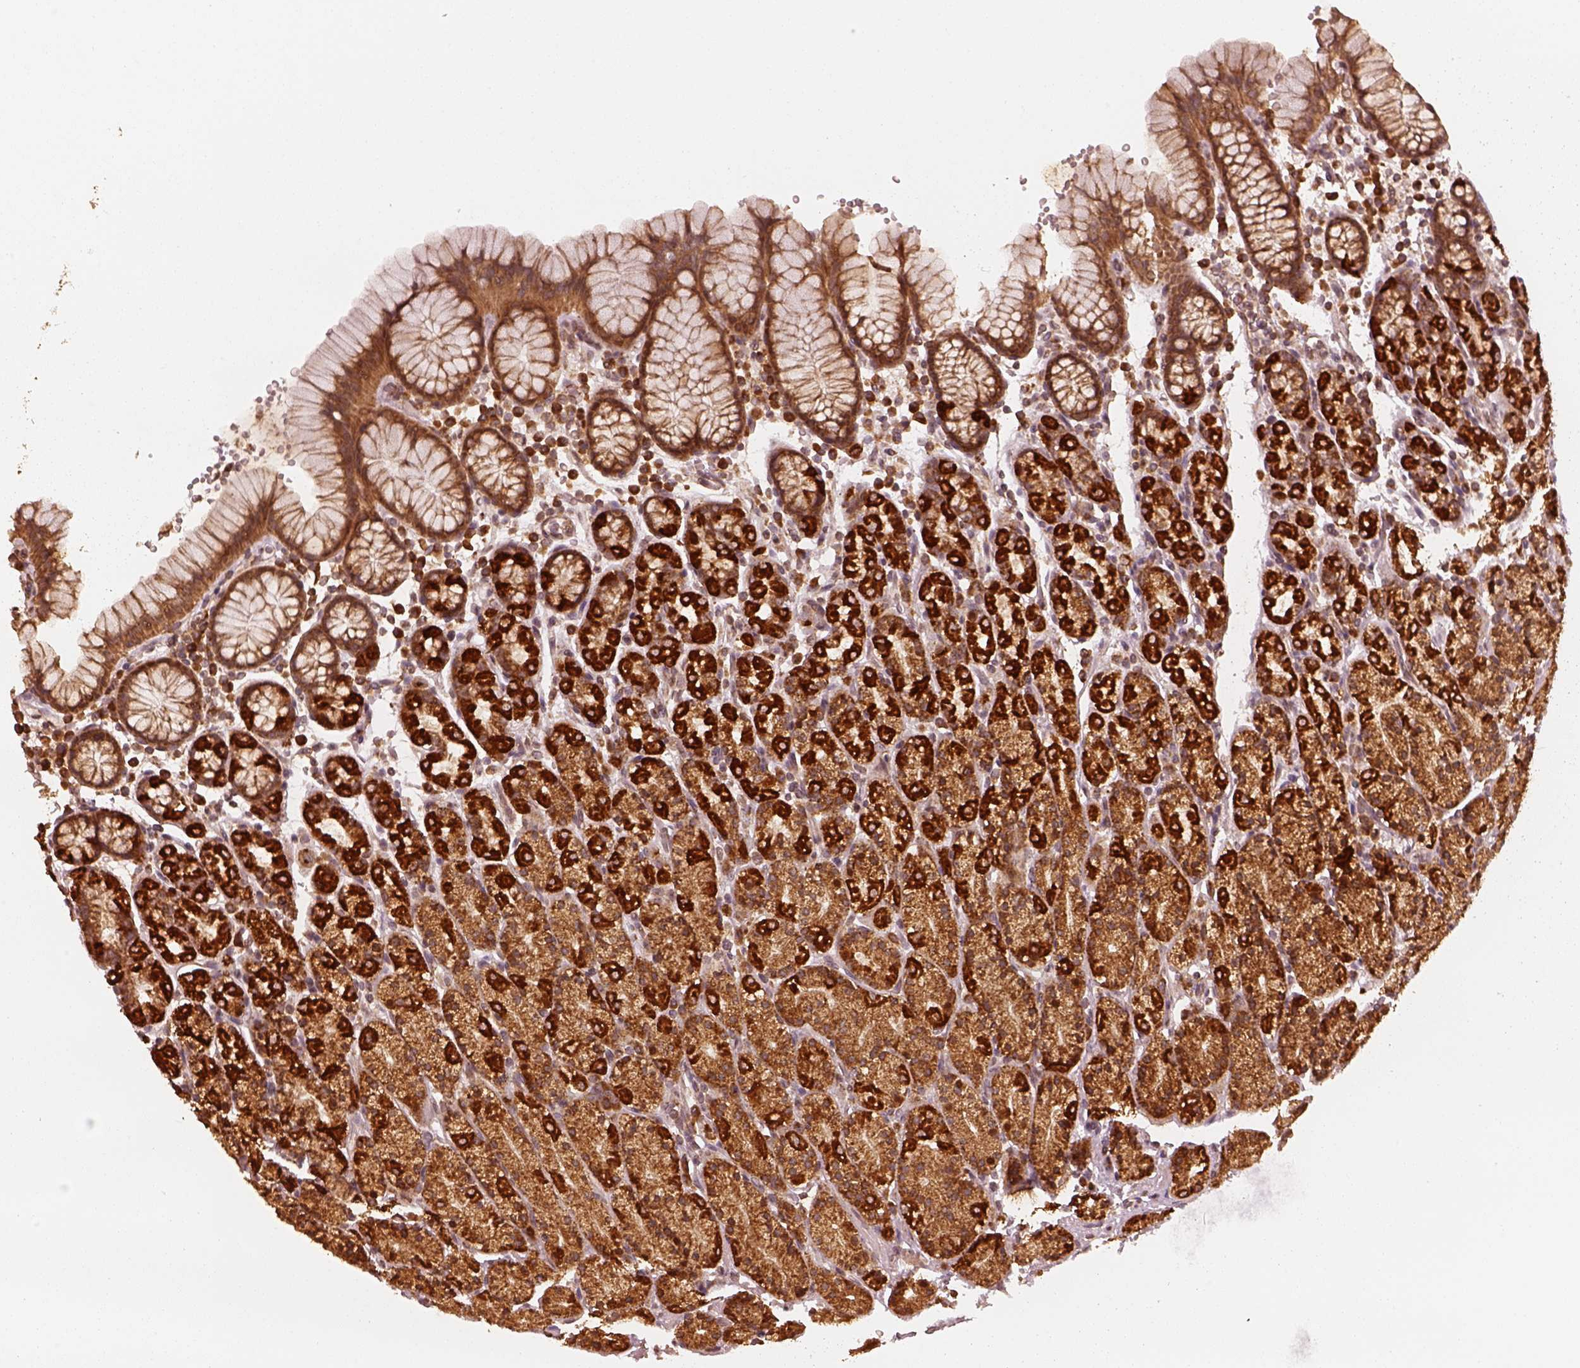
{"staining": {"intensity": "strong", "quantity": ">75%", "location": "cytoplasmic/membranous"}, "tissue": "stomach", "cell_type": "Glandular cells", "image_type": "normal", "snomed": [{"axis": "morphology", "description": "Normal tissue, NOS"}, {"axis": "topography", "description": "Stomach, upper"}, {"axis": "topography", "description": "Stomach"}], "caption": "Protein expression by immunohistochemistry (IHC) shows strong cytoplasmic/membranous positivity in approximately >75% of glandular cells in benign stomach. Using DAB (3,3'-diaminobenzidine) (brown) and hematoxylin (blue) stains, captured at high magnification using brightfield microscopy.", "gene": "DNAJC25", "patient": {"sex": "male", "age": 62}}